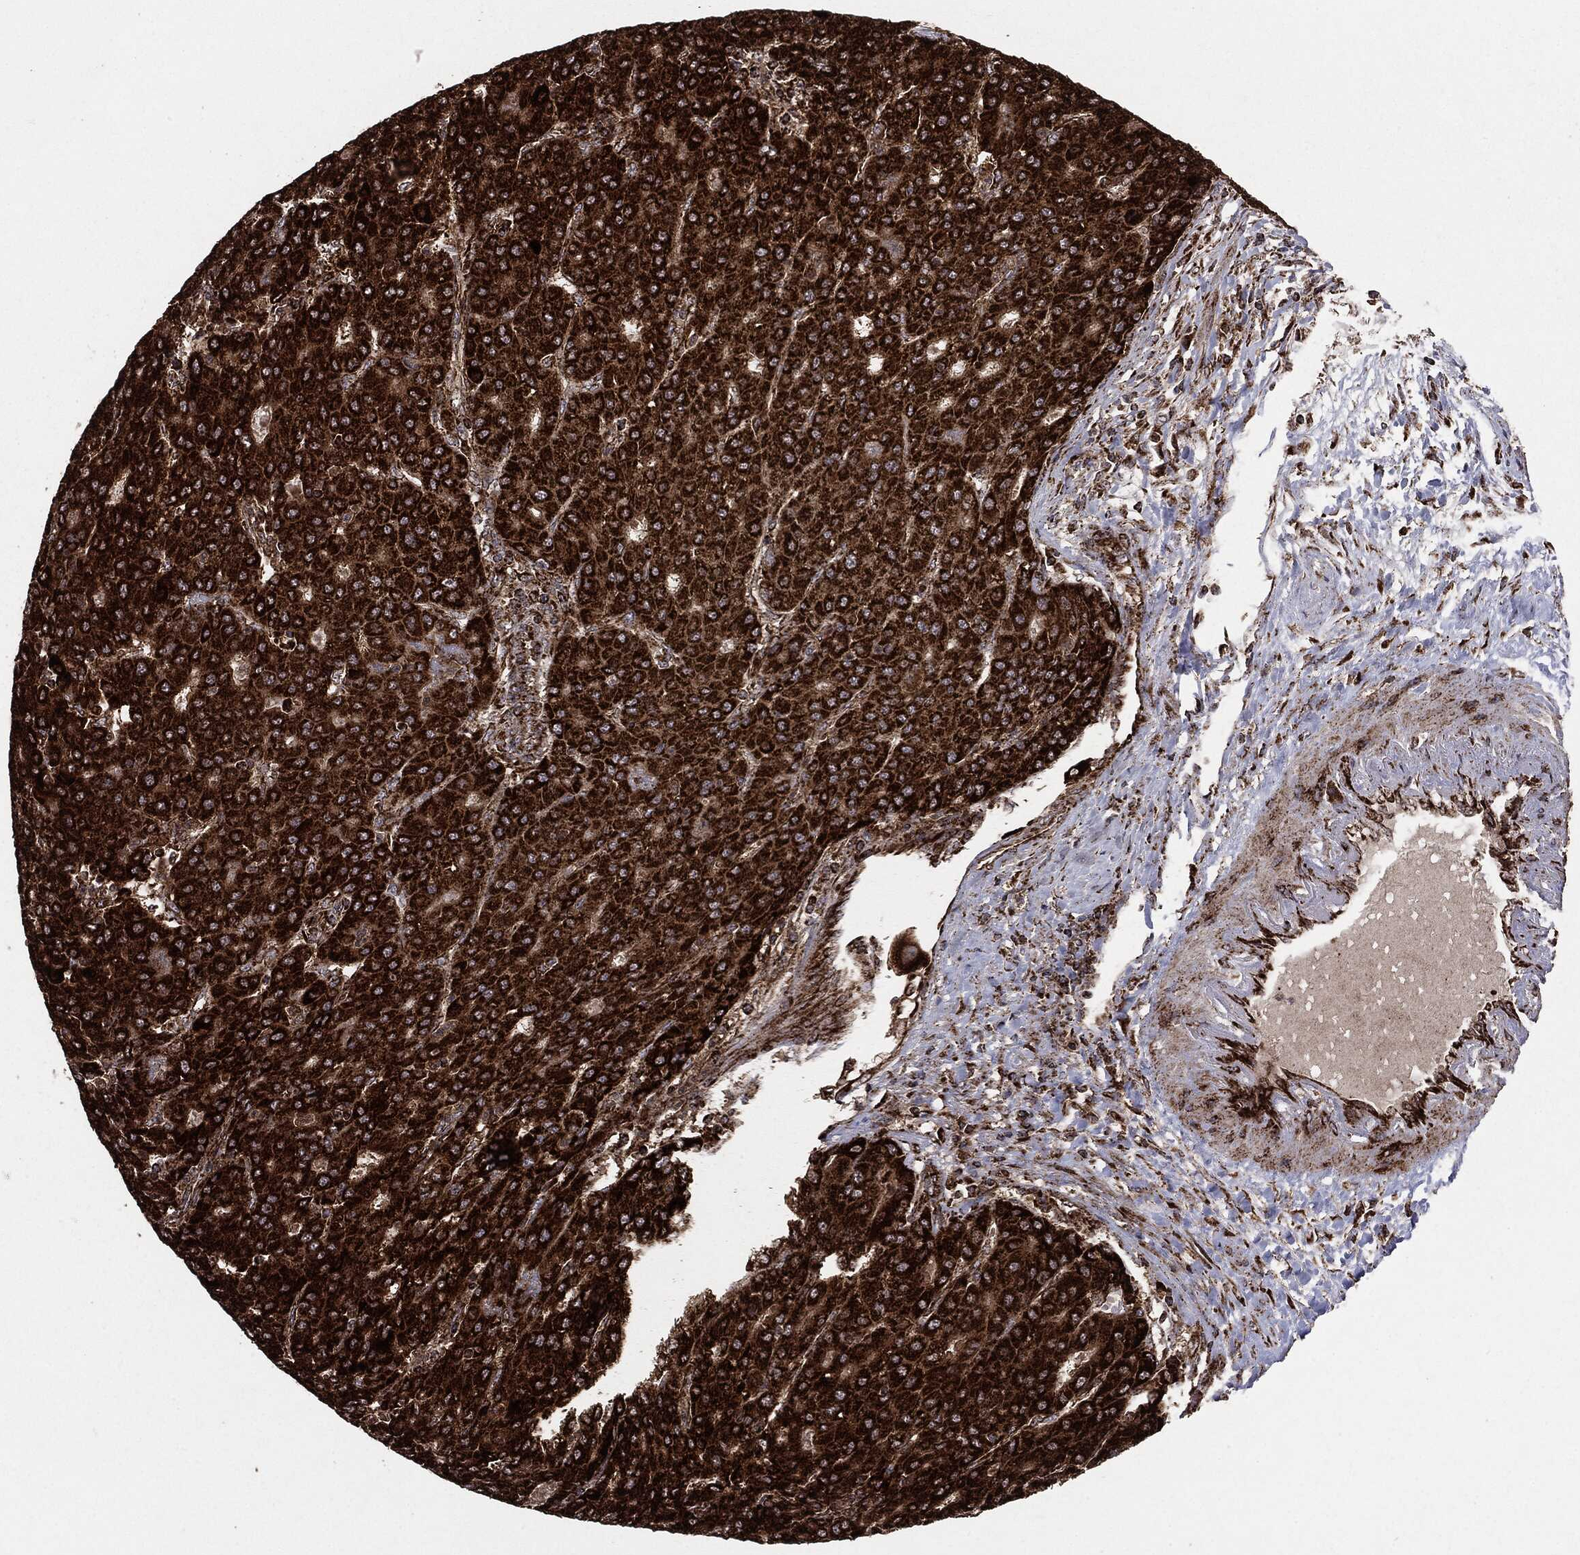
{"staining": {"intensity": "strong", "quantity": ">75%", "location": "cytoplasmic/membranous"}, "tissue": "liver cancer", "cell_type": "Tumor cells", "image_type": "cancer", "snomed": [{"axis": "morphology", "description": "Carcinoma, Hepatocellular, NOS"}, {"axis": "topography", "description": "Liver"}], "caption": "Human liver cancer (hepatocellular carcinoma) stained with a protein marker exhibits strong staining in tumor cells.", "gene": "MAP2K1", "patient": {"sex": "male", "age": 65}}